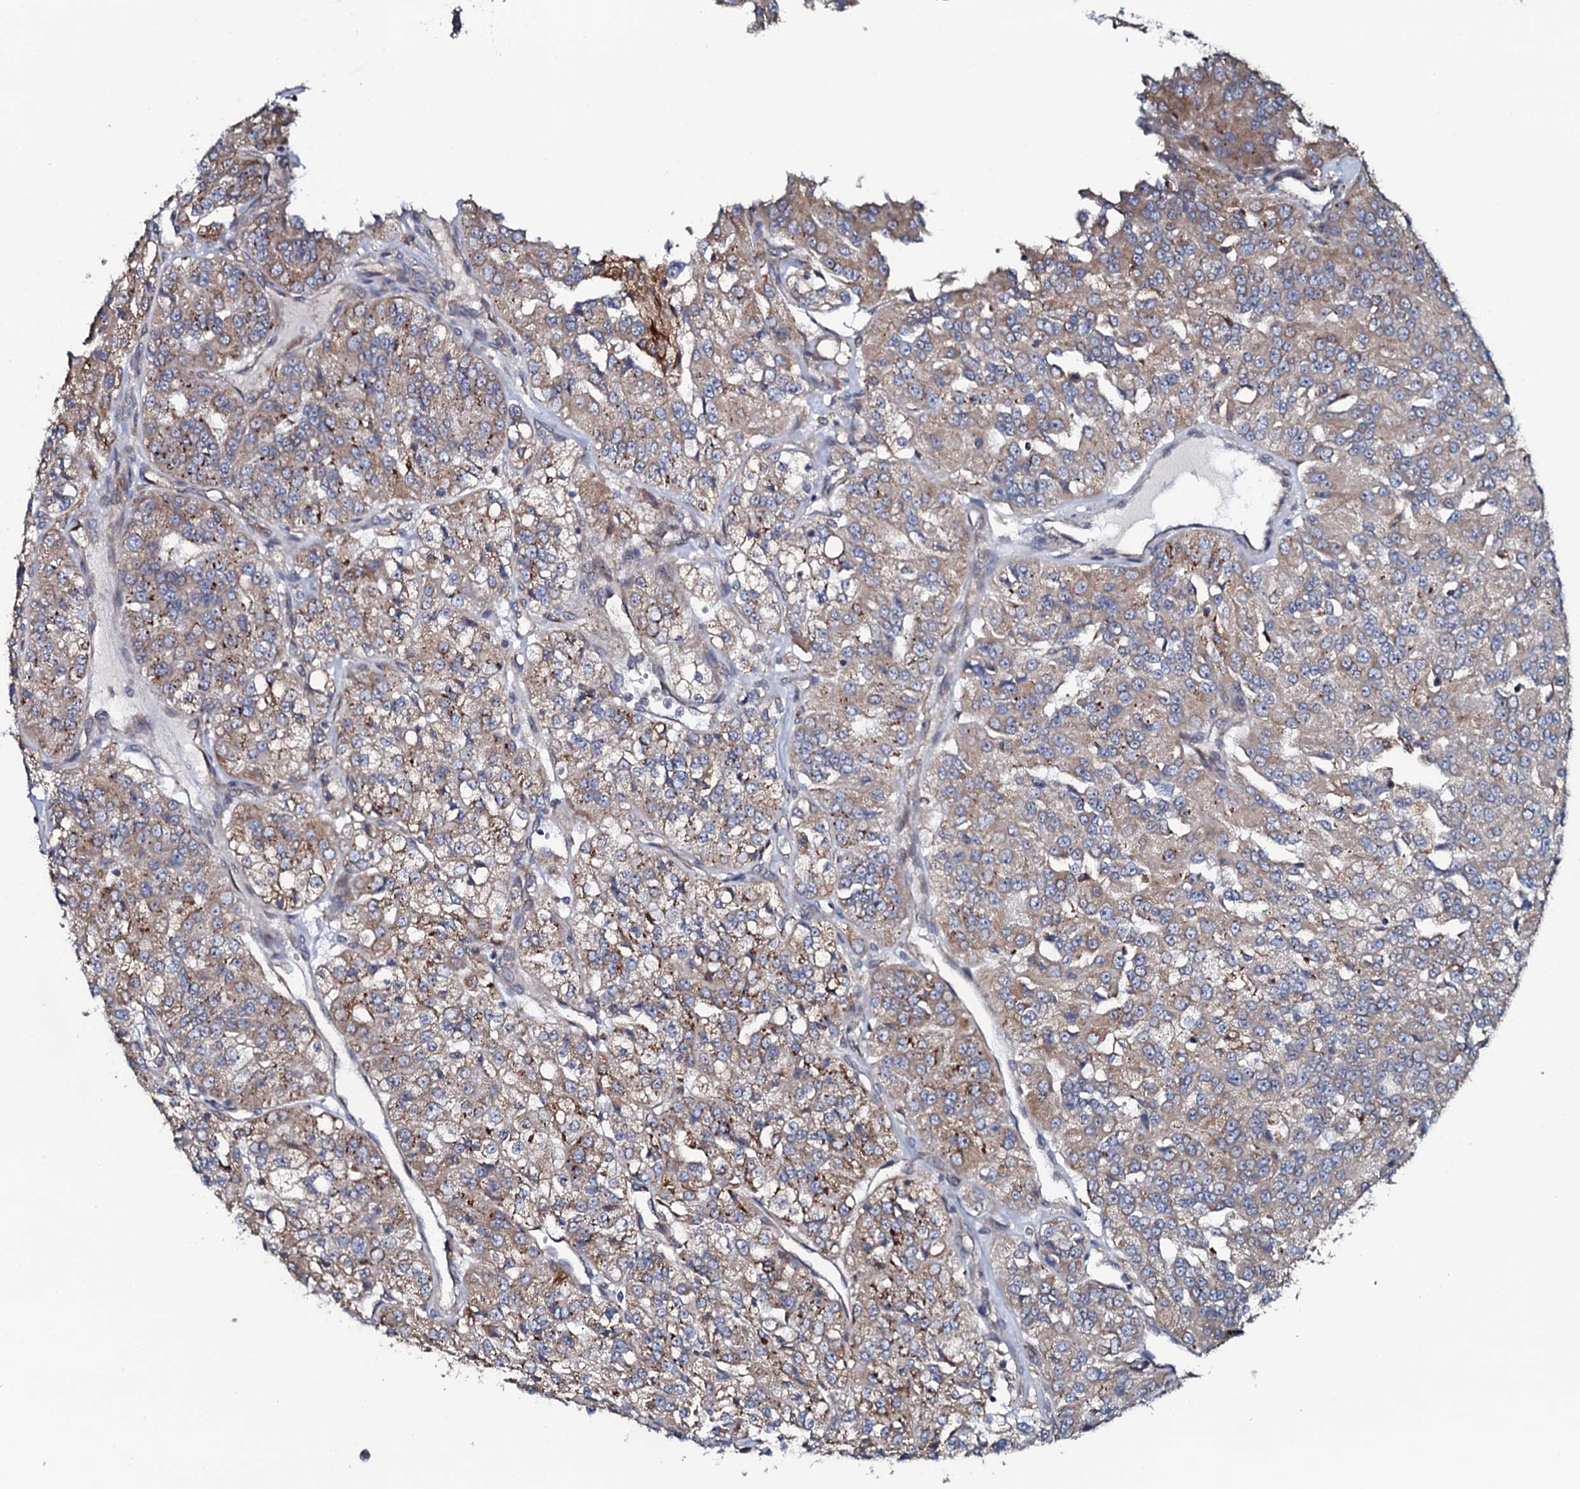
{"staining": {"intensity": "weak", "quantity": ">75%", "location": "cytoplasmic/membranous"}, "tissue": "renal cancer", "cell_type": "Tumor cells", "image_type": "cancer", "snomed": [{"axis": "morphology", "description": "Adenocarcinoma, NOS"}, {"axis": "topography", "description": "Kidney"}], "caption": "Protein staining of renal cancer tissue exhibits weak cytoplasmic/membranous expression in approximately >75% of tumor cells.", "gene": "TMEM151A", "patient": {"sex": "female", "age": 63}}